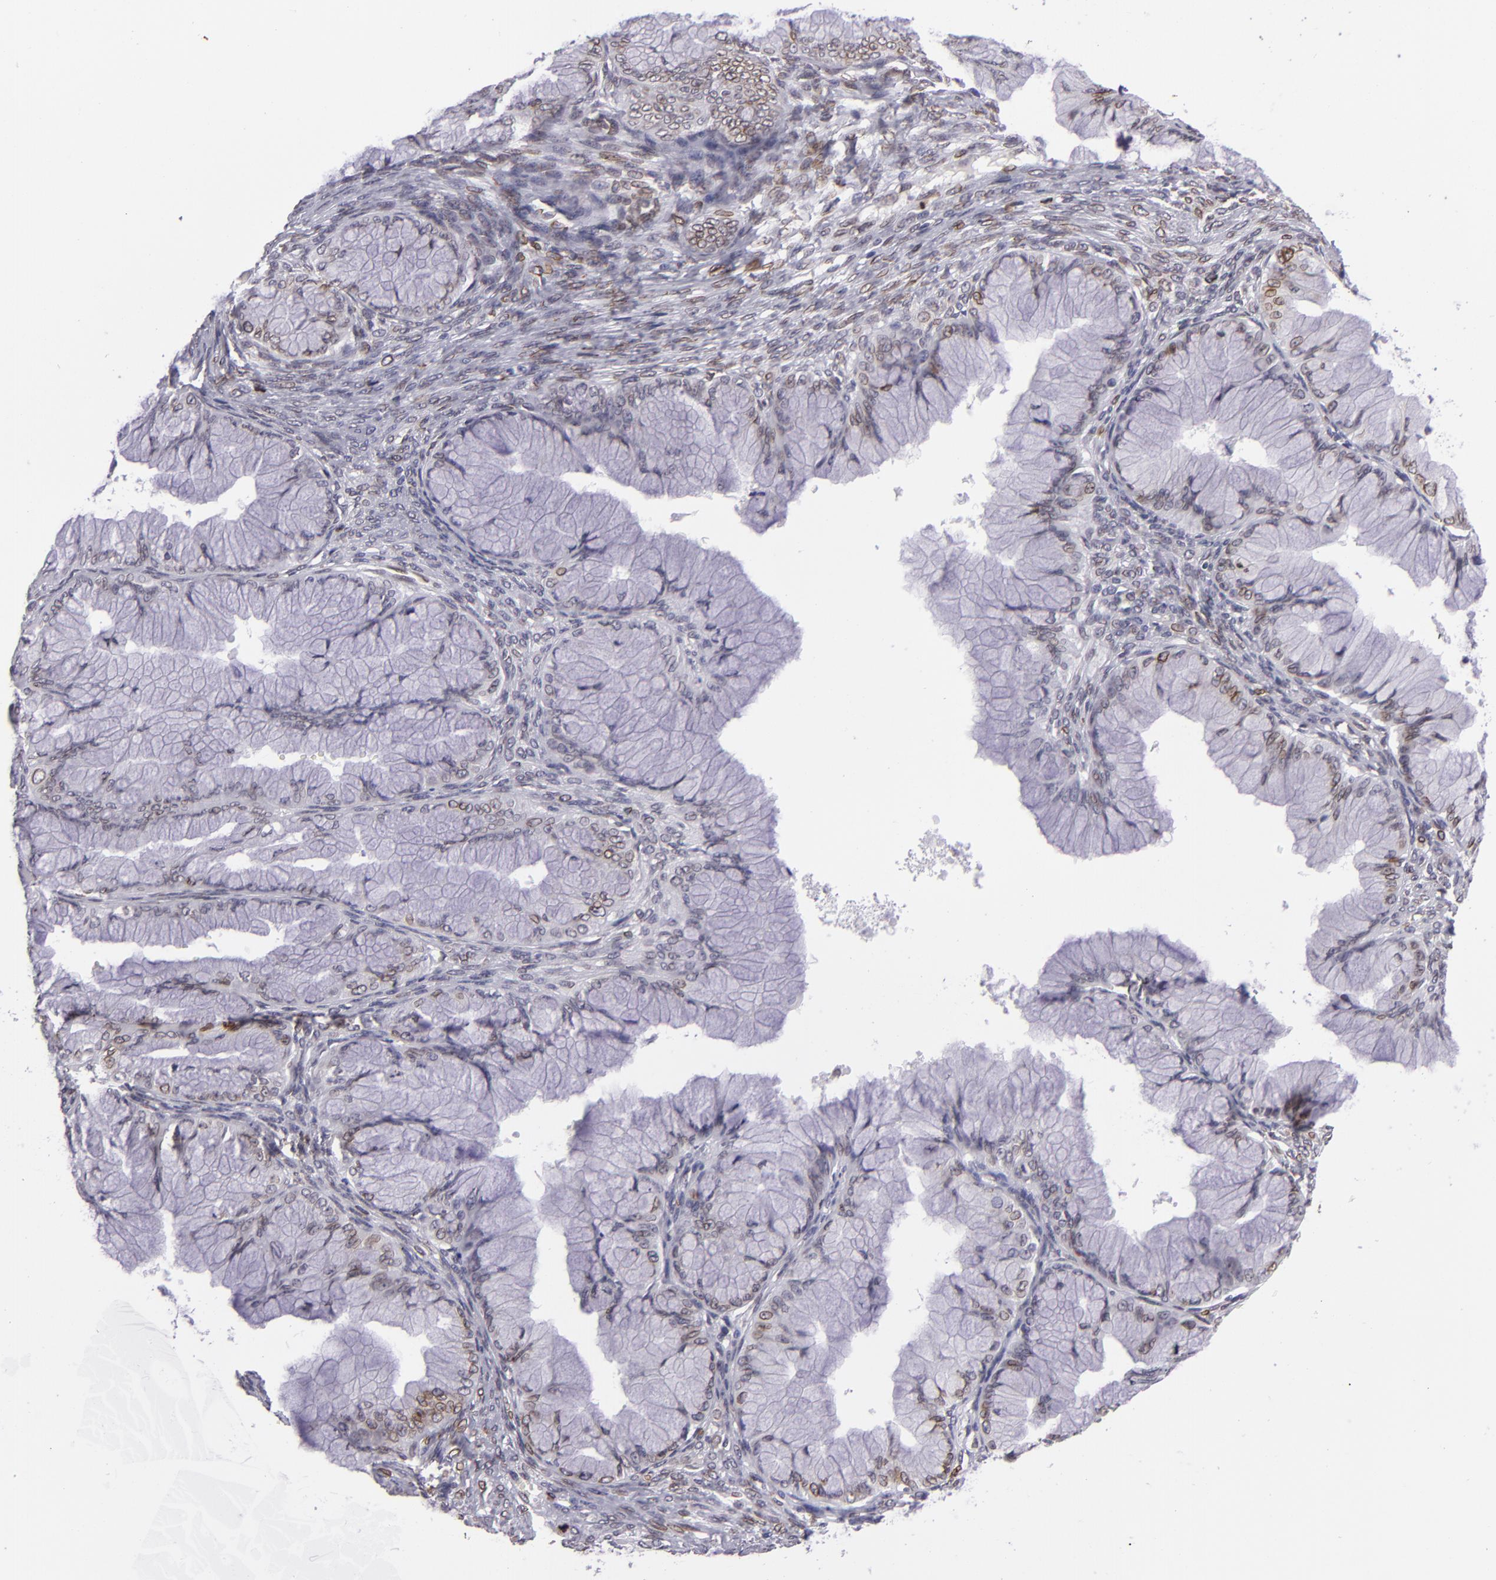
{"staining": {"intensity": "weak", "quantity": "<25%", "location": "nuclear"}, "tissue": "ovarian cancer", "cell_type": "Tumor cells", "image_type": "cancer", "snomed": [{"axis": "morphology", "description": "Cystadenocarcinoma, mucinous, NOS"}, {"axis": "topography", "description": "Ovary"}], "caption": "There is no significant expression in tumor cells of mucinous cystadenocarcinoma (ovarian).", "gene": "EMD", "patient": {"sex": "female", "age": 63}}